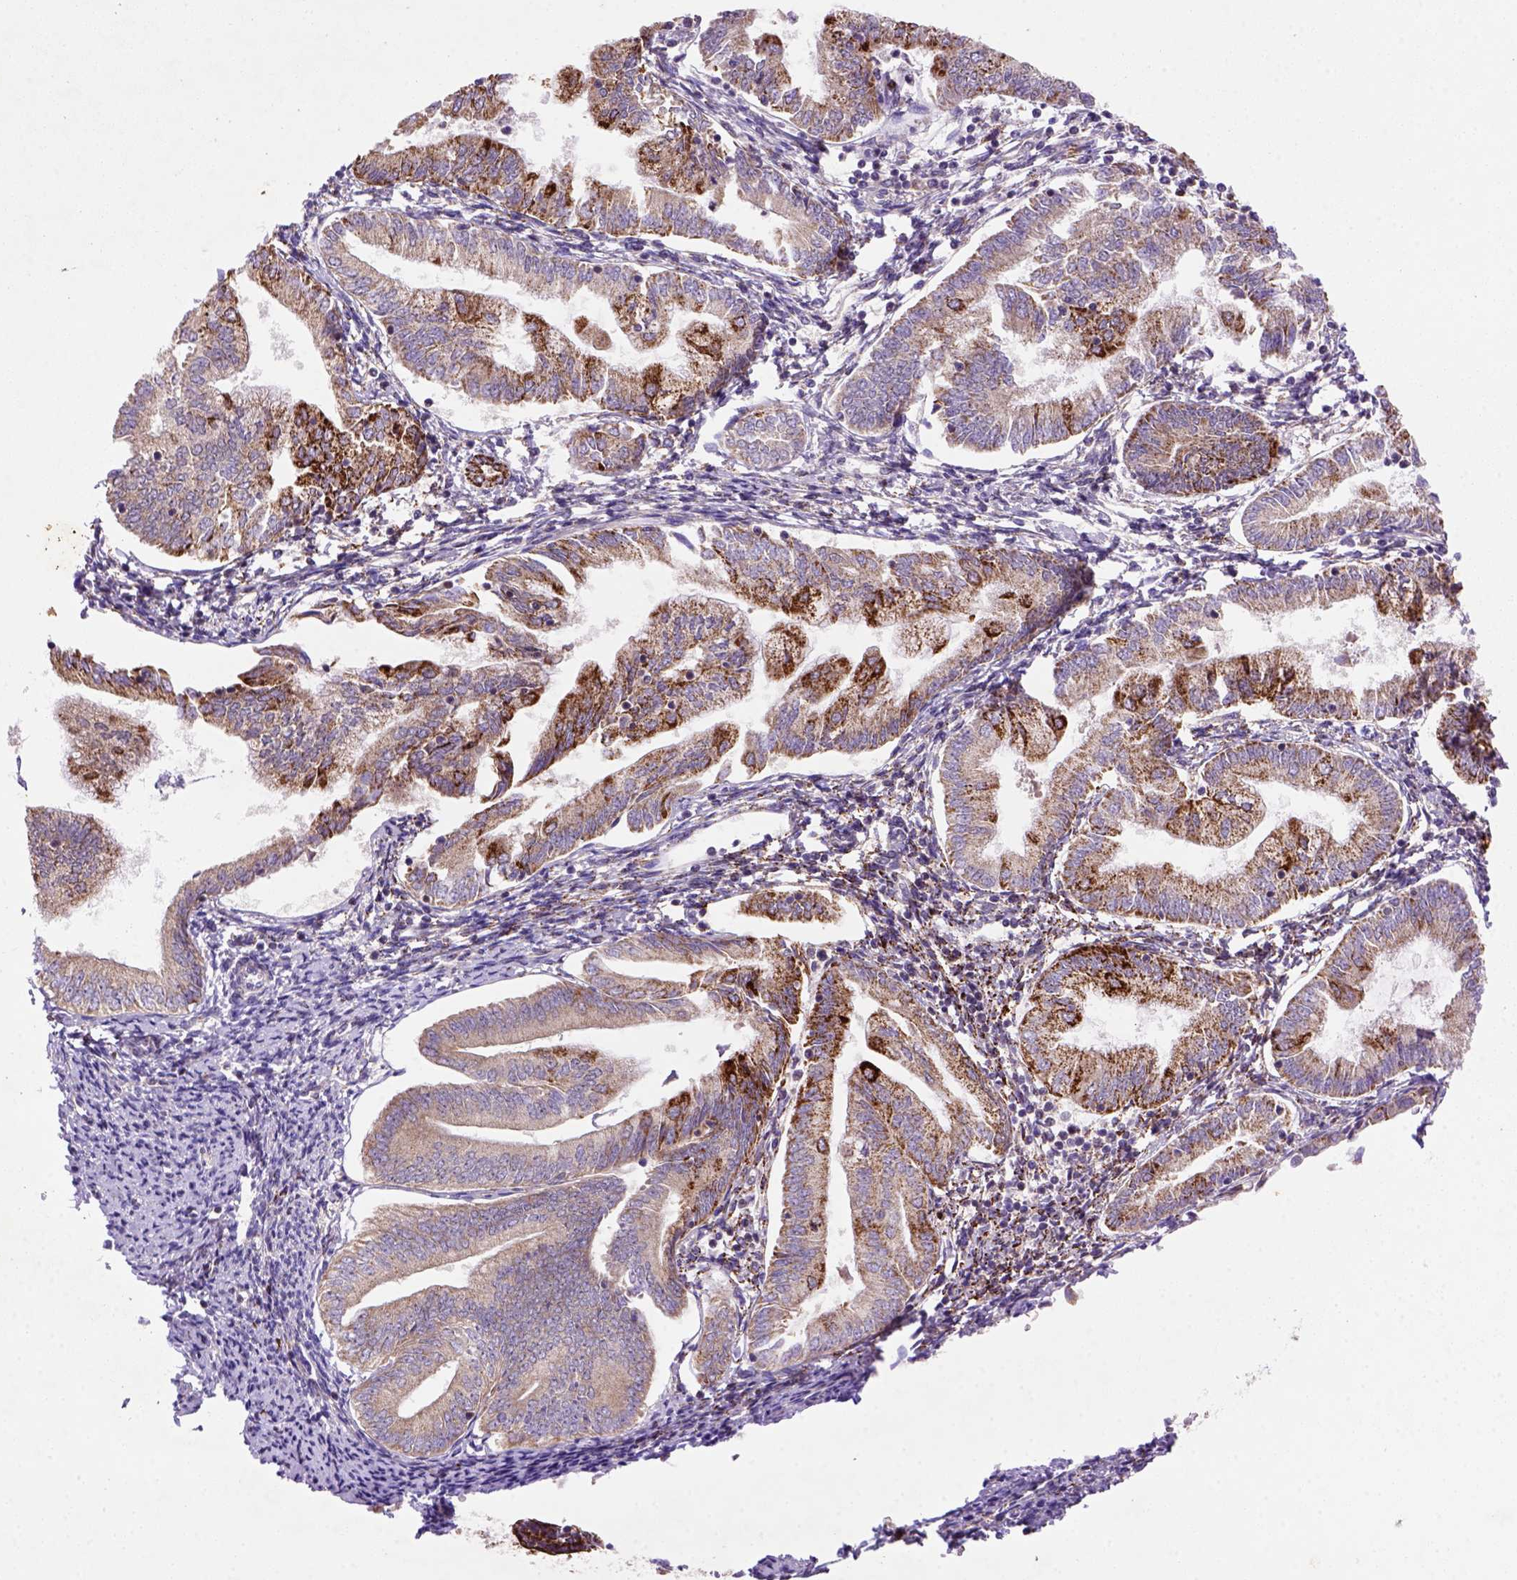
{"staining": {"intensity": "strong", "quantity": "25%-75%", "location": "cytoplasmic/membranous"}, "tissue": "endometrial cancer", "cell_type": "Tumor cells", "image_type": "cancer", "snomed": [{"axis": "morphology", "description": "Adenocarcinoma, NOS"}, {"axis": "topography", "description": "Endometrium"}], "caption": "Endometrial cancer was stained to show a protein in brown. There is high levels of strong cytoplasmic/membranous staining in about 25%-75% of tumor cells.", "gene": "FZD7", "patient": {"sex": "female", "age": 55}}